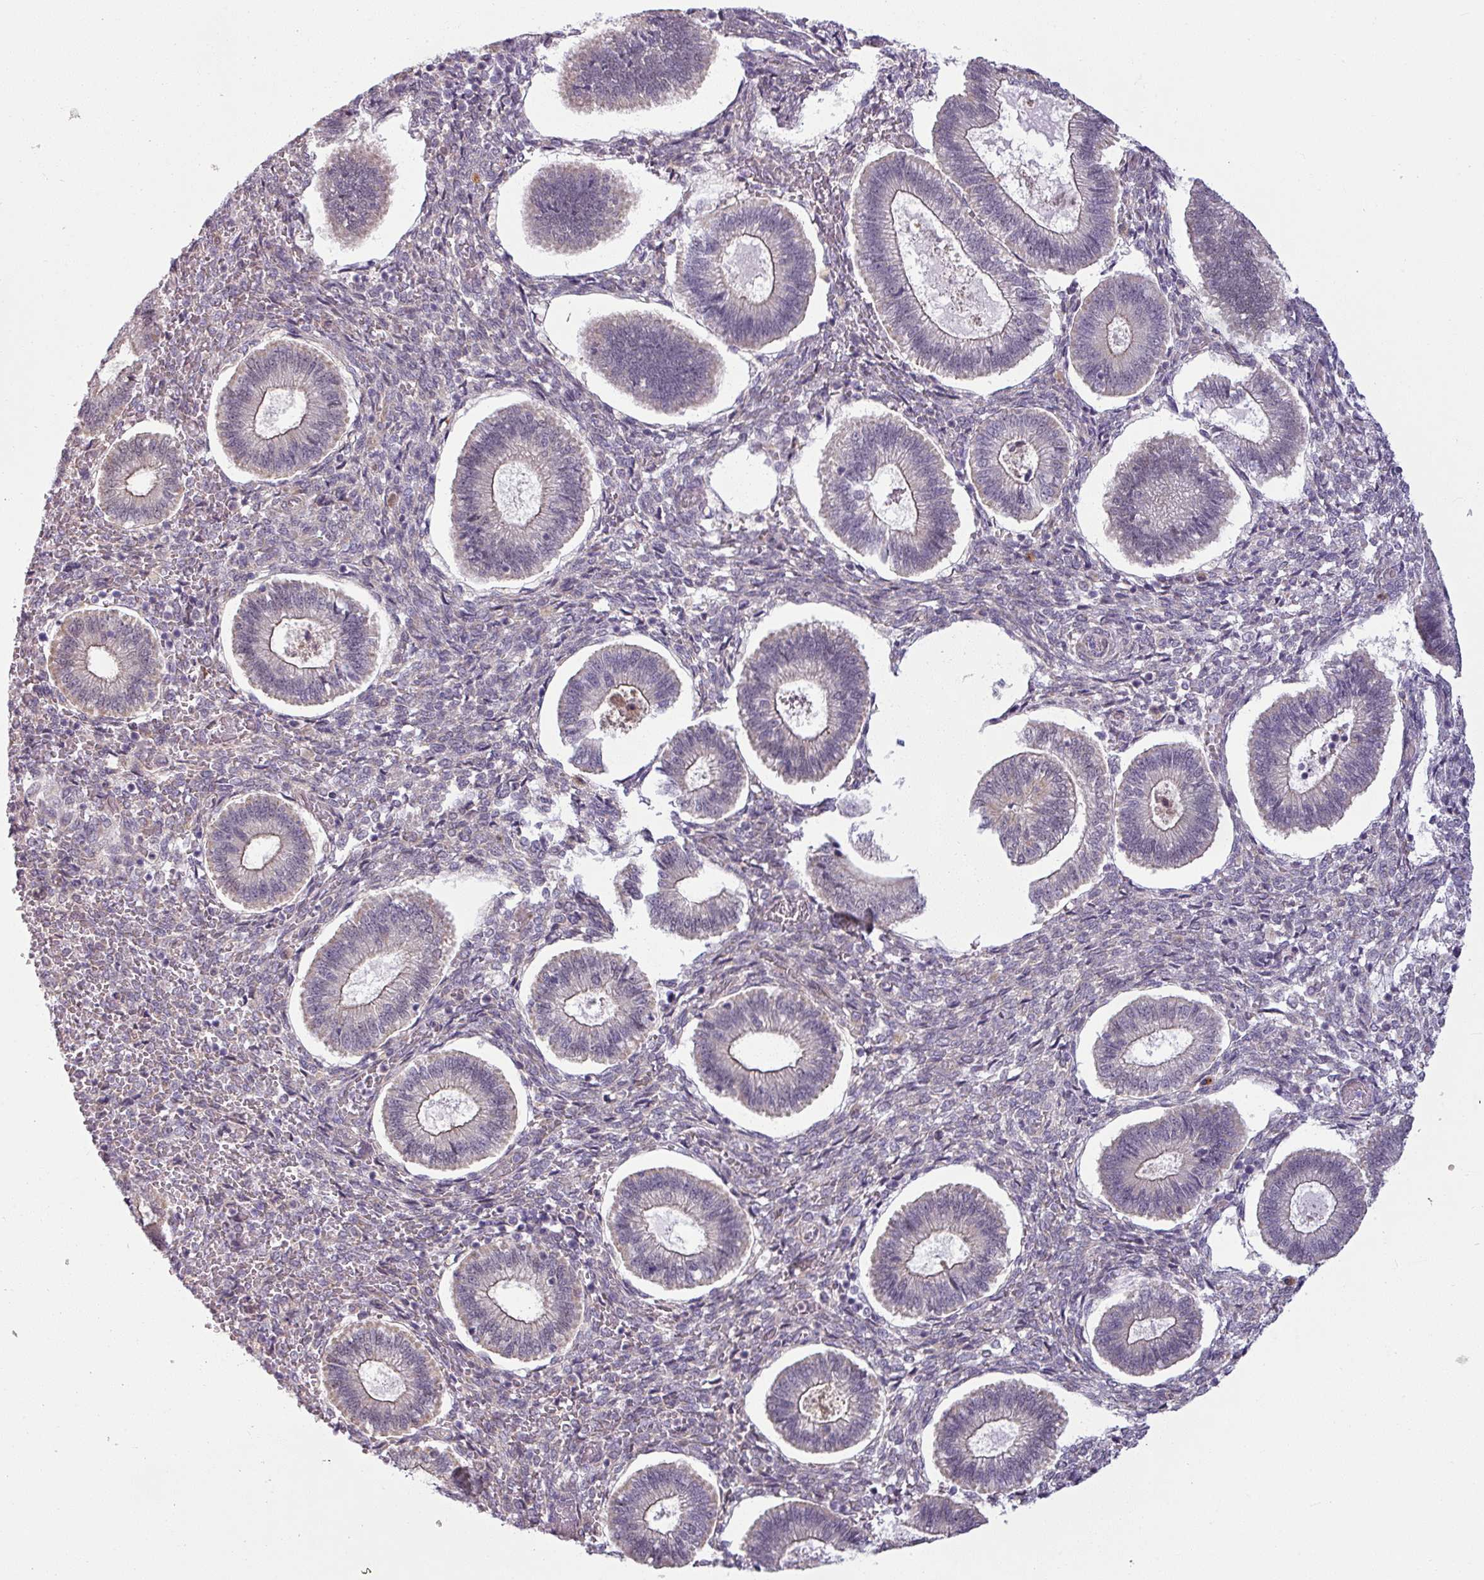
{"staining": {"intensity": "negative", "quantity": "none", "location": "none"}, "tissue": "endometrium", "cell_type": "Cells in endometrial stroma", "image_type": "normal", "snomed": [{"axis": "morphology", "description": "Normal tissue, NOS"}, {"axis": "topography", "description": "Endometrium"}], "caption": "This is a histopathology image of IHC staining of normal endometrium, which shows no expression in cells in endometrial stroma.", "gene": "CCDC144A", "patient": {"sex": "female", "age": 25}}